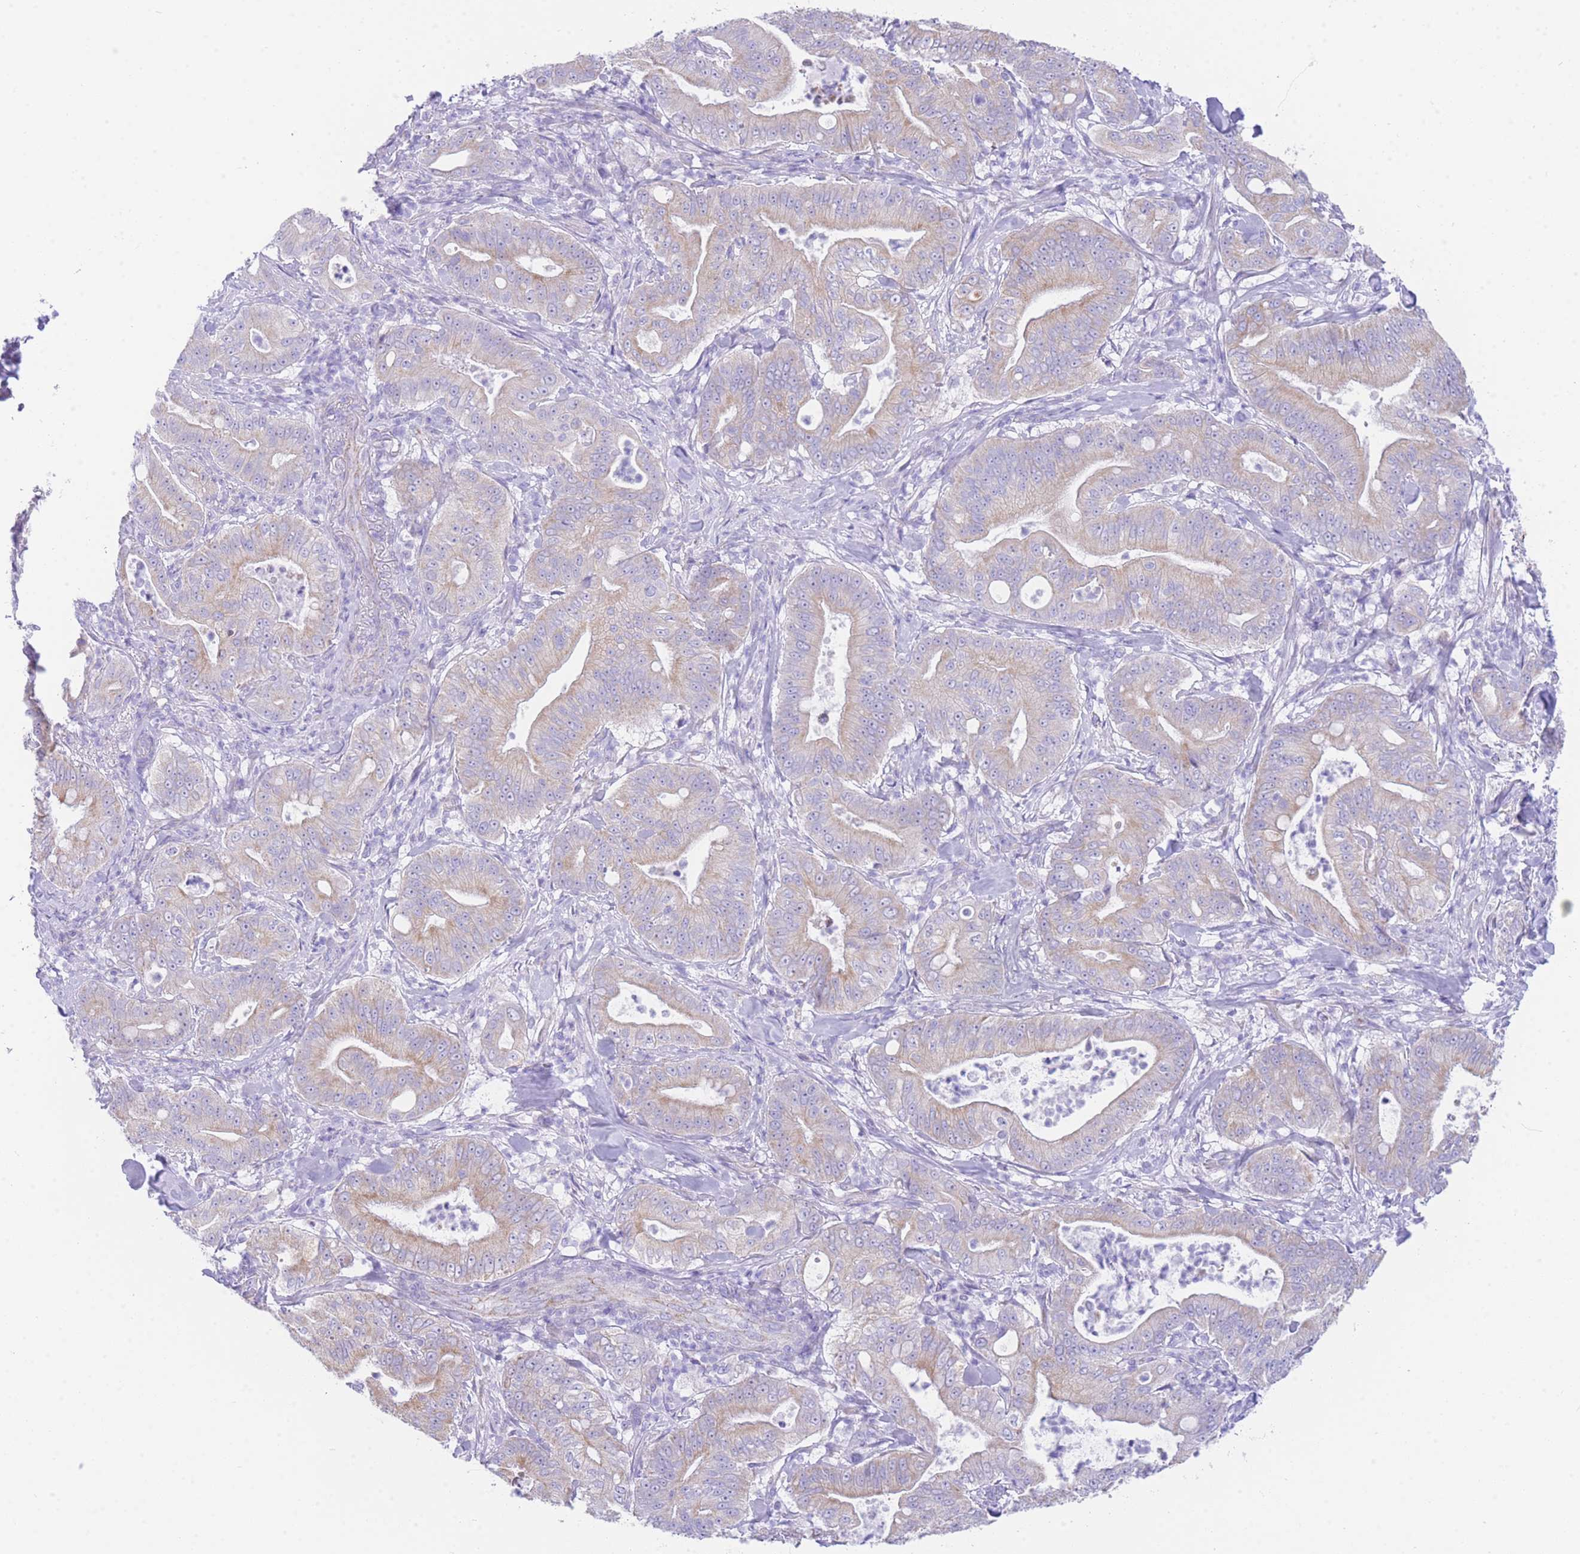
{"staining": {"intensity": "weak", "quantity": "25%-75%", "location": "cytoplasmic/membranous"}, "tissue": "pancreatic cancer", "cell_type": "Tumor cells", "image_type": "cancer", "snomed": [{"axis": "morphology", "description": "Adenocarcinoma, NOS"}, {"axis": "topography", "description": "Pancreas"}], "caption": "A high-resolution image shows immunohistochemistry staining of pancreatic cancer (adenocarcinoma), which reveals weak cytoplasmic/membranous positivity in approximately 25%-75% of tumor cells.", "gene": "ACSM4", "patient": {"sex": "male", "age": 71}}